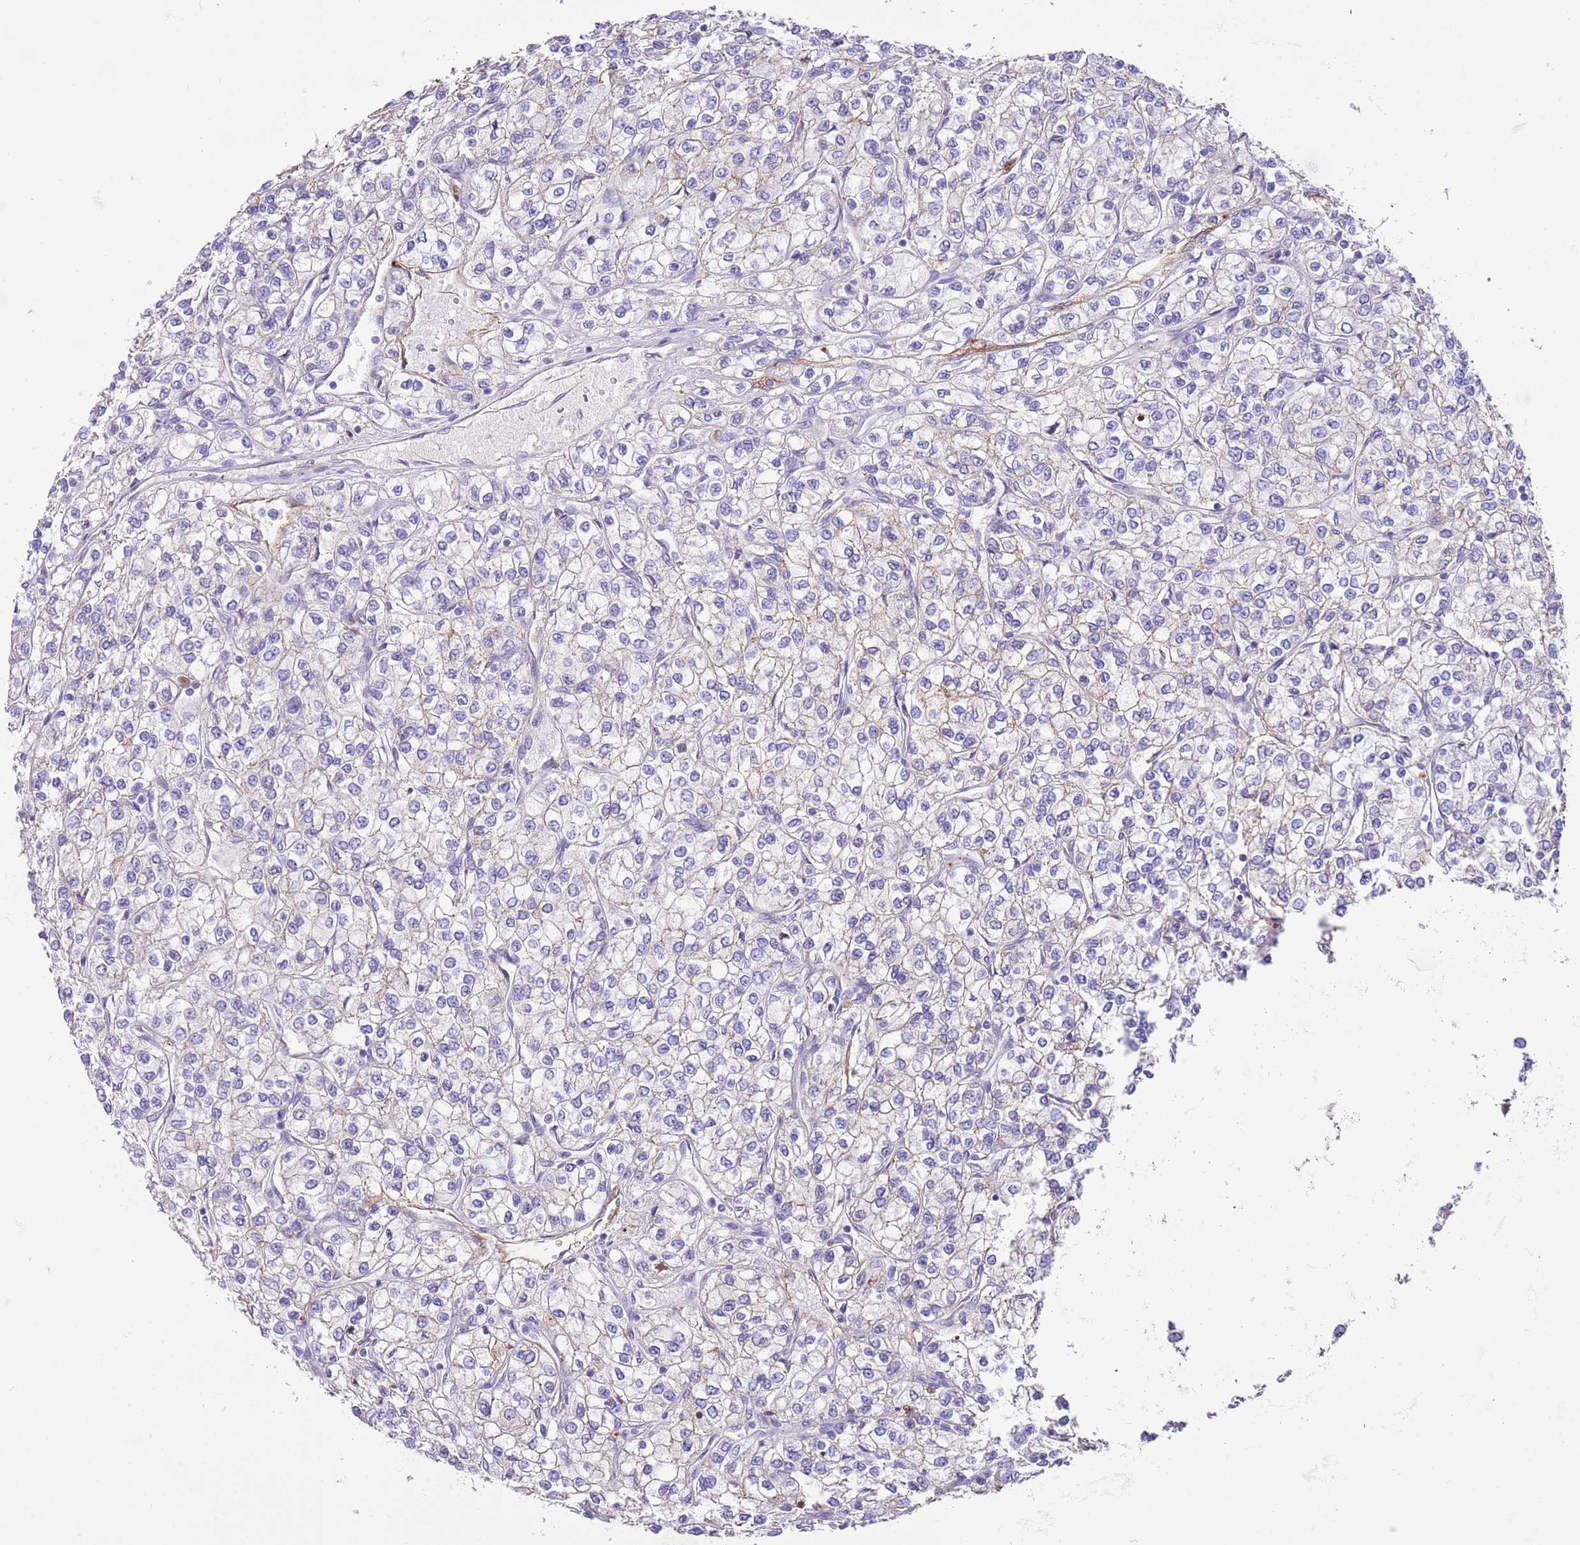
{"staining": {"intensity": "negative", "quantity": "none", "location": "none"}, "tissue": "renal cancer", "cell_type": "Tumor cells", "image_type": "cancer", "snomed": [{"axis": "morphology", "description": "Adenocarcinoma, NOS"}, {"axis": "topography", "description": "Kidney"}], "caption": "Immunohistochemical staining of adenocarcinoma (renal) exhibits no significant positivity in tumor cells. (DAB (3,3'-diaminobenzidine) immunohistochemistry, high magnification).", "gene": "IGF1", "patient": {"sex": "male", "age": 80}}